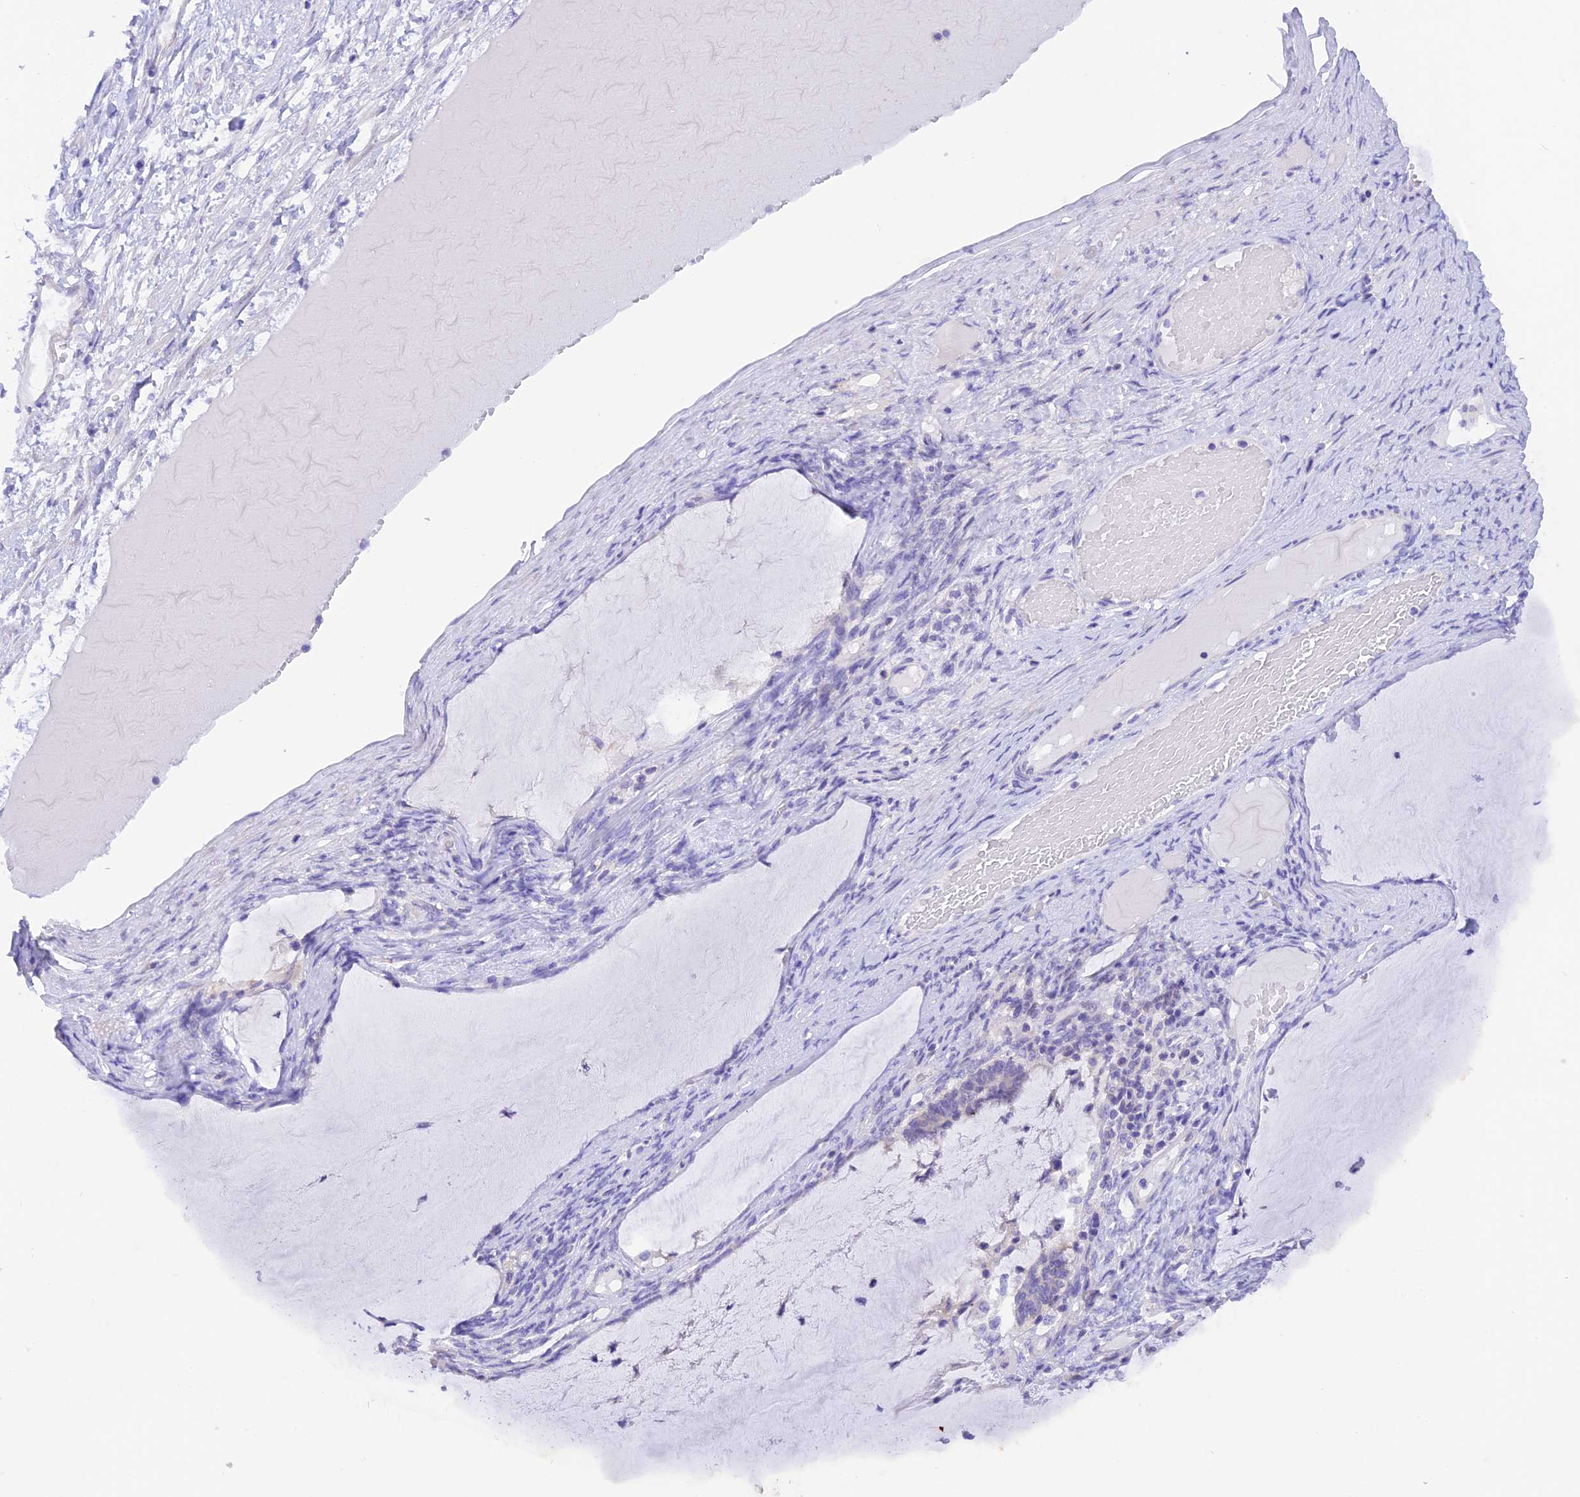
{"staining": {"intensity": "moderate", "quantity": "25%-75%", "location": "cytoplasmic/membranous"}, "tissue": "ovarian cancer", "cell_type": "Tumor cells", "image_type": "cancer", "snomed": [{"axis": "morphology", "description": "Cystadenocarcinoma, mucinous, NOS"}, {"axis": "topography", "description": "Ovary"}], "caption": "A micrograph showing moderate cytoplasmic/membranous positivity in about 25%-75% of tumor cells in mucinous cystadenocarcinoma (ovarian), as visualized by brown immunohistochemical staining.", "gene": "COL6A5", "patient": {"sex": "female", "age": 61}}